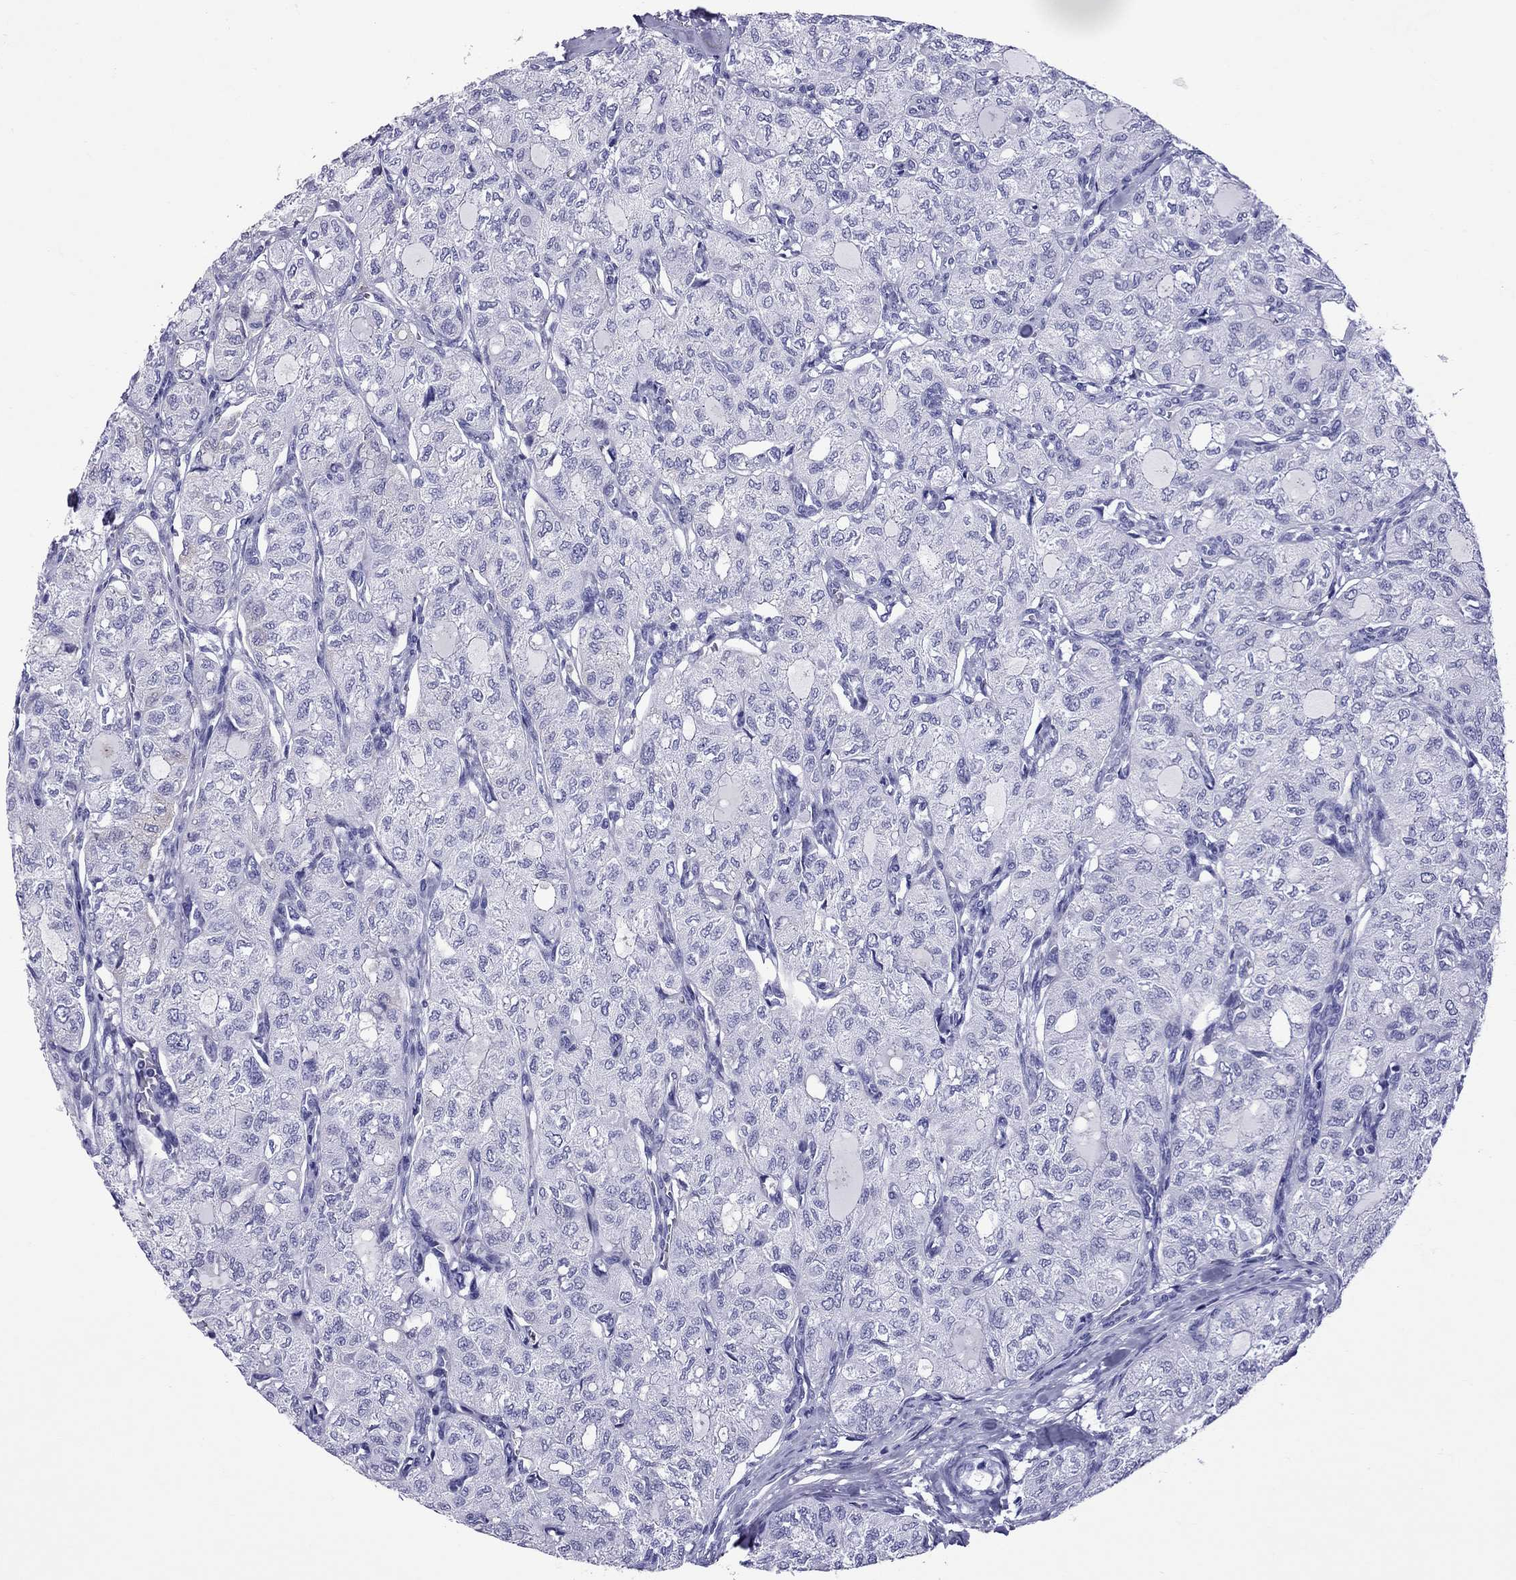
{"staining": {"intensity": "negative", "quantity": "none", "location": "none"}, "tissue": "thyroid cancer", "cell_type": "Tumor cells", "image_type": "cancer", "snomed": [{"axis": "morphology", "description": "Follicular adenoma carcinoma, NOS"}, {"axis": "topography", "description": "Thyroid gland"}], "caption": "Thyroid cancer (follicular adenoma carcinoma) was stained to show a protein in brown. There is no significant expression in tumor cells. (DAB (3,3'-diaminobenzidine) immunohistochemistry, high magnification).", "gene": "SCART1", "patient": {"sex": "male", "age": 75}}